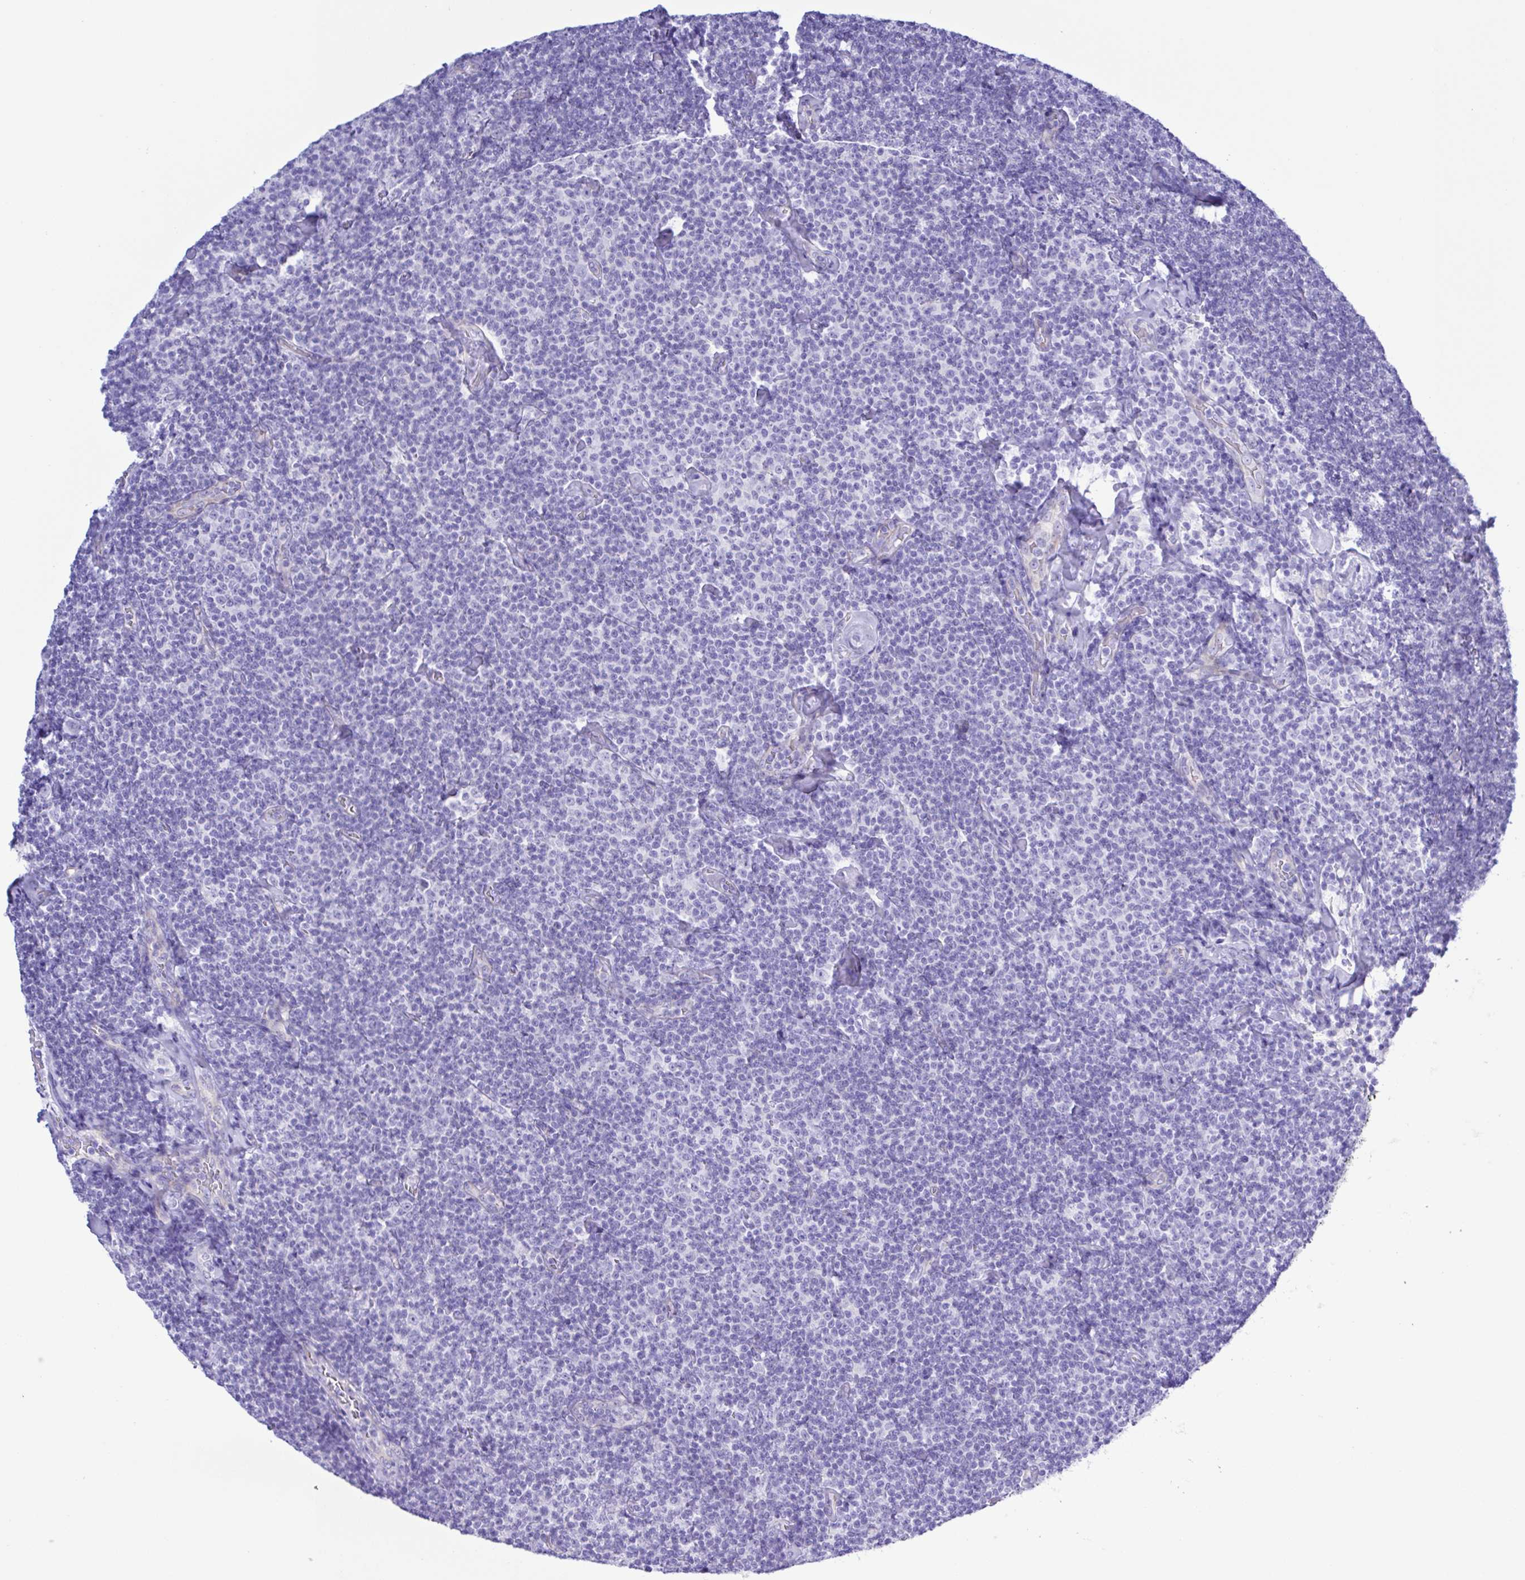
{"staining": {"intensity": "negative", "quantity": "none", "location": "none"}, "tissue": "lymphoma", "cell_type": "Tumor cells", "image_type": "cancer", "snomed": [{"axis": "morphology", "description": "Malignant lymphoma, non-Hodgkin's type, Low grade"}, {"axis": "topography", "description": "Lymph node"}], "caption": "Human lymphoma stained for a protein using IHC shows no expression in tumor cells.", "gene": "CYP11A1", "patient": {"sex": "male", "age": 81}}